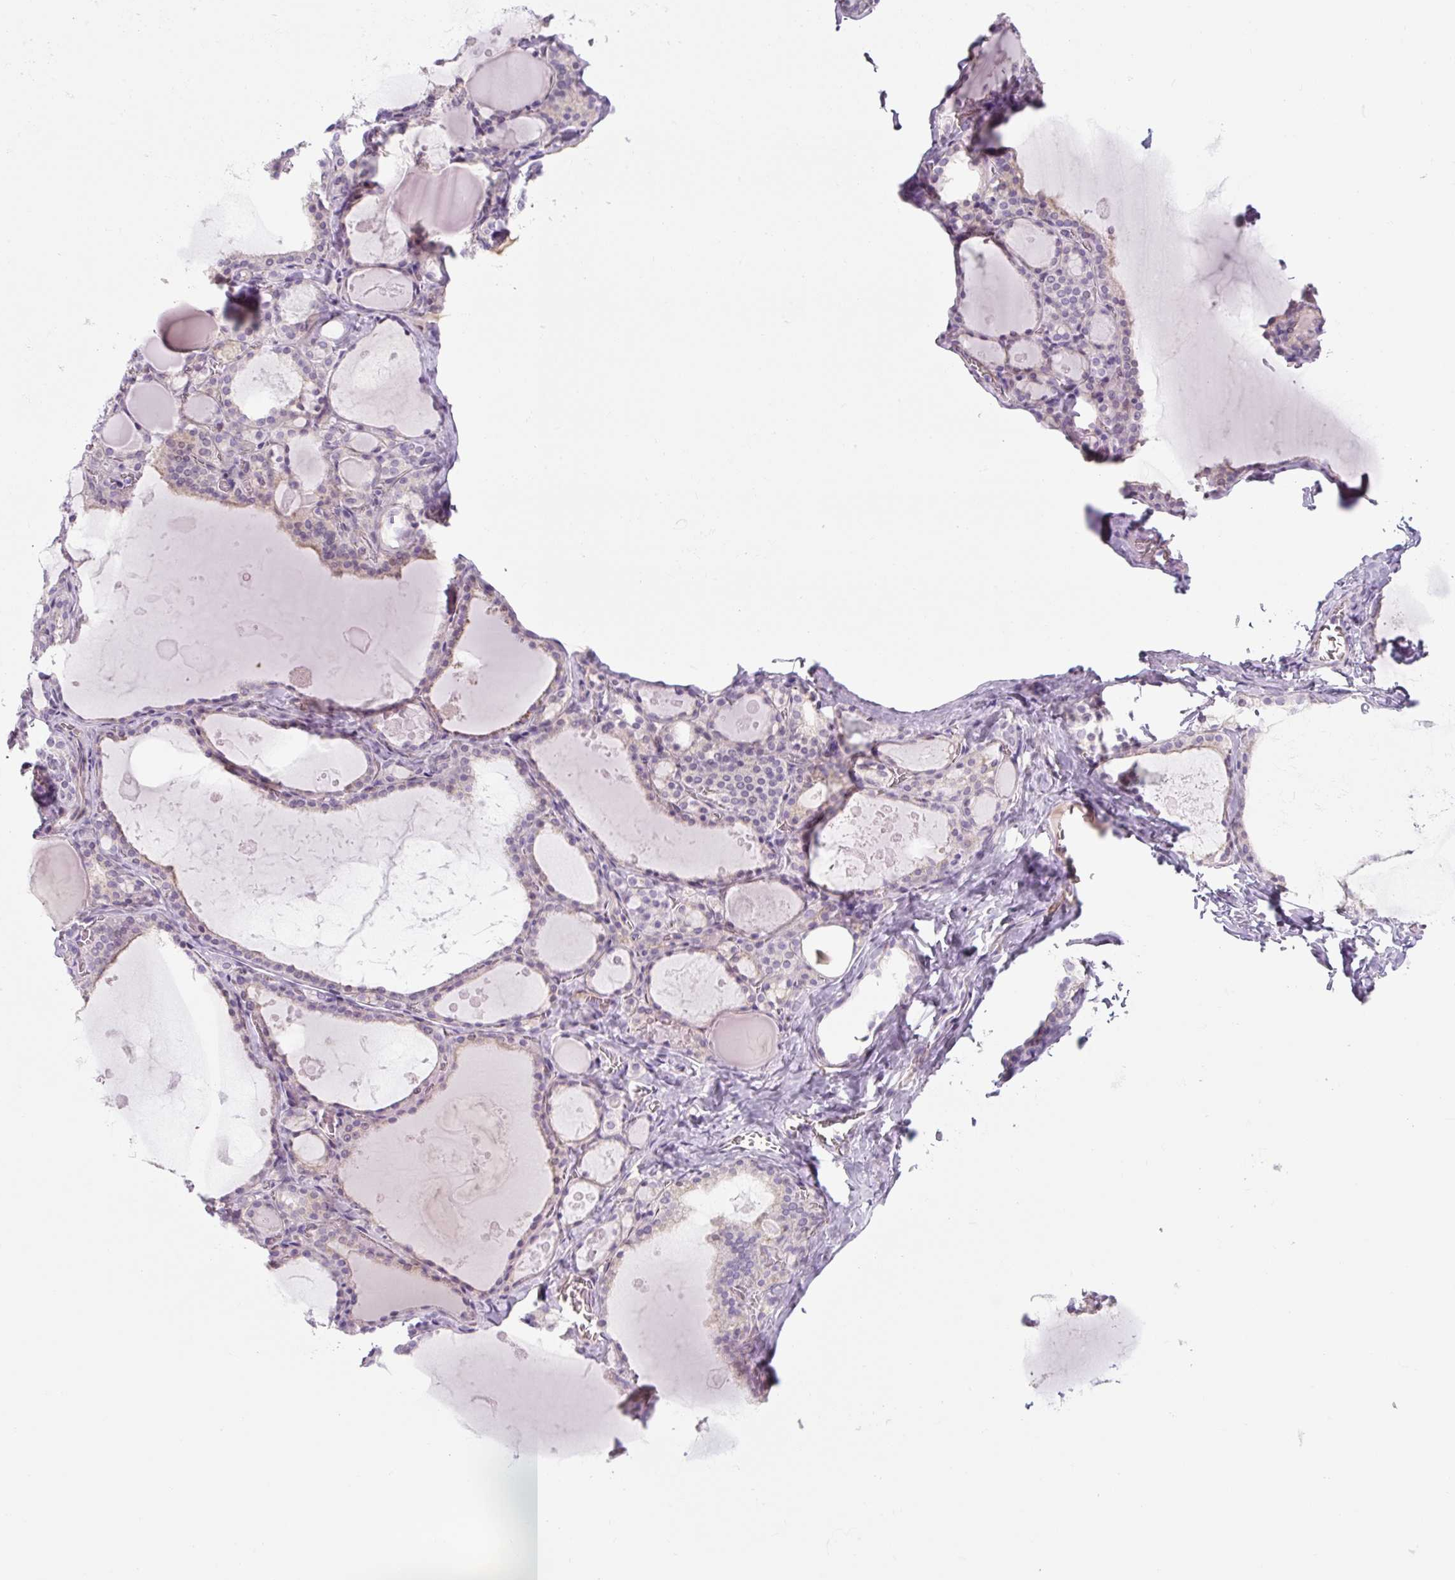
{"staining": {"intensity": "weak", "quantity": "<25%", "location": "cytoplasmic/membranous"}, "tissue": "thyroid gland", "cell_type": "Glandular cells", "image_type": "normal", "snomed": [{"axis": "morphology", "description": "Normal tissue, NOS"}, {"axis": "topography", "description": "Thyroid gland"}], "caption": "An immunohistochemistry (IHC) micrograph of benign thyroid gland is shown. There is no staining in glandular cells of thyroid gland. (DAB (3,3'-diaminobenzidine) immunohistochemistry with hematoxylin counter stain).", "gene": "PRM1", "patient": {"sex": "male", "age": 56}}